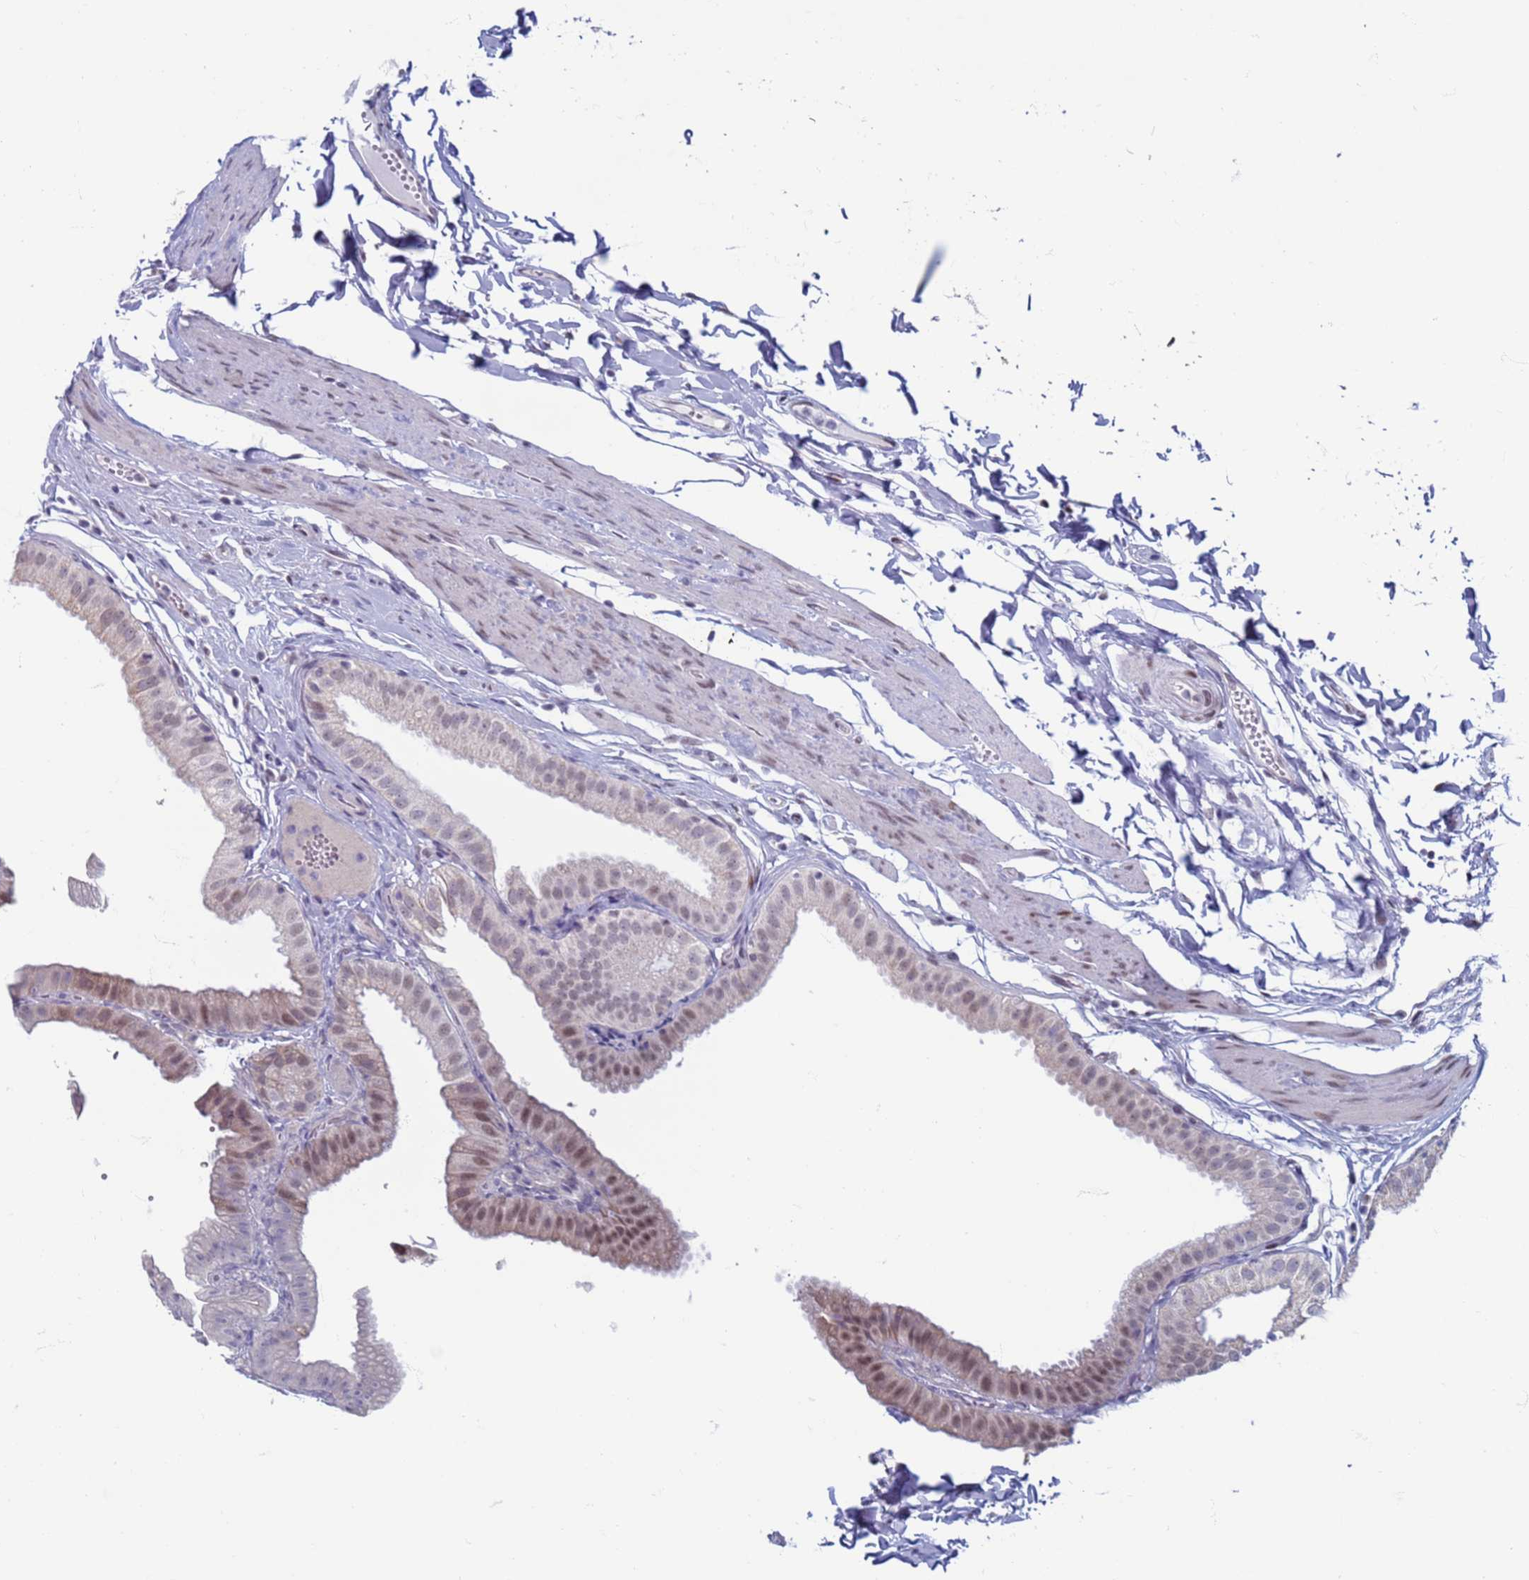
{"staining": {"intensity": "moderate", "quantity": "<25%", "location": "cytoplasmic/membranous,nuclear"}, "tissue": "gallbladder", "cell_type": "Glandular cells", "image_type": "normal", "snomed": [{"axis": "morphology", "description": "Normal tissue, NOS"}, {"axis": "topography", "description": "Gallbladder"}], "caption": "Immunohistochemical staining of normal human gallbladder shows low levels of moderate cytoplasmic/membranous,nuclear positivity in approximately <25% of glandular cells.", "gene": "SAE1", "patient": {"sex": "female", "age": 61}}